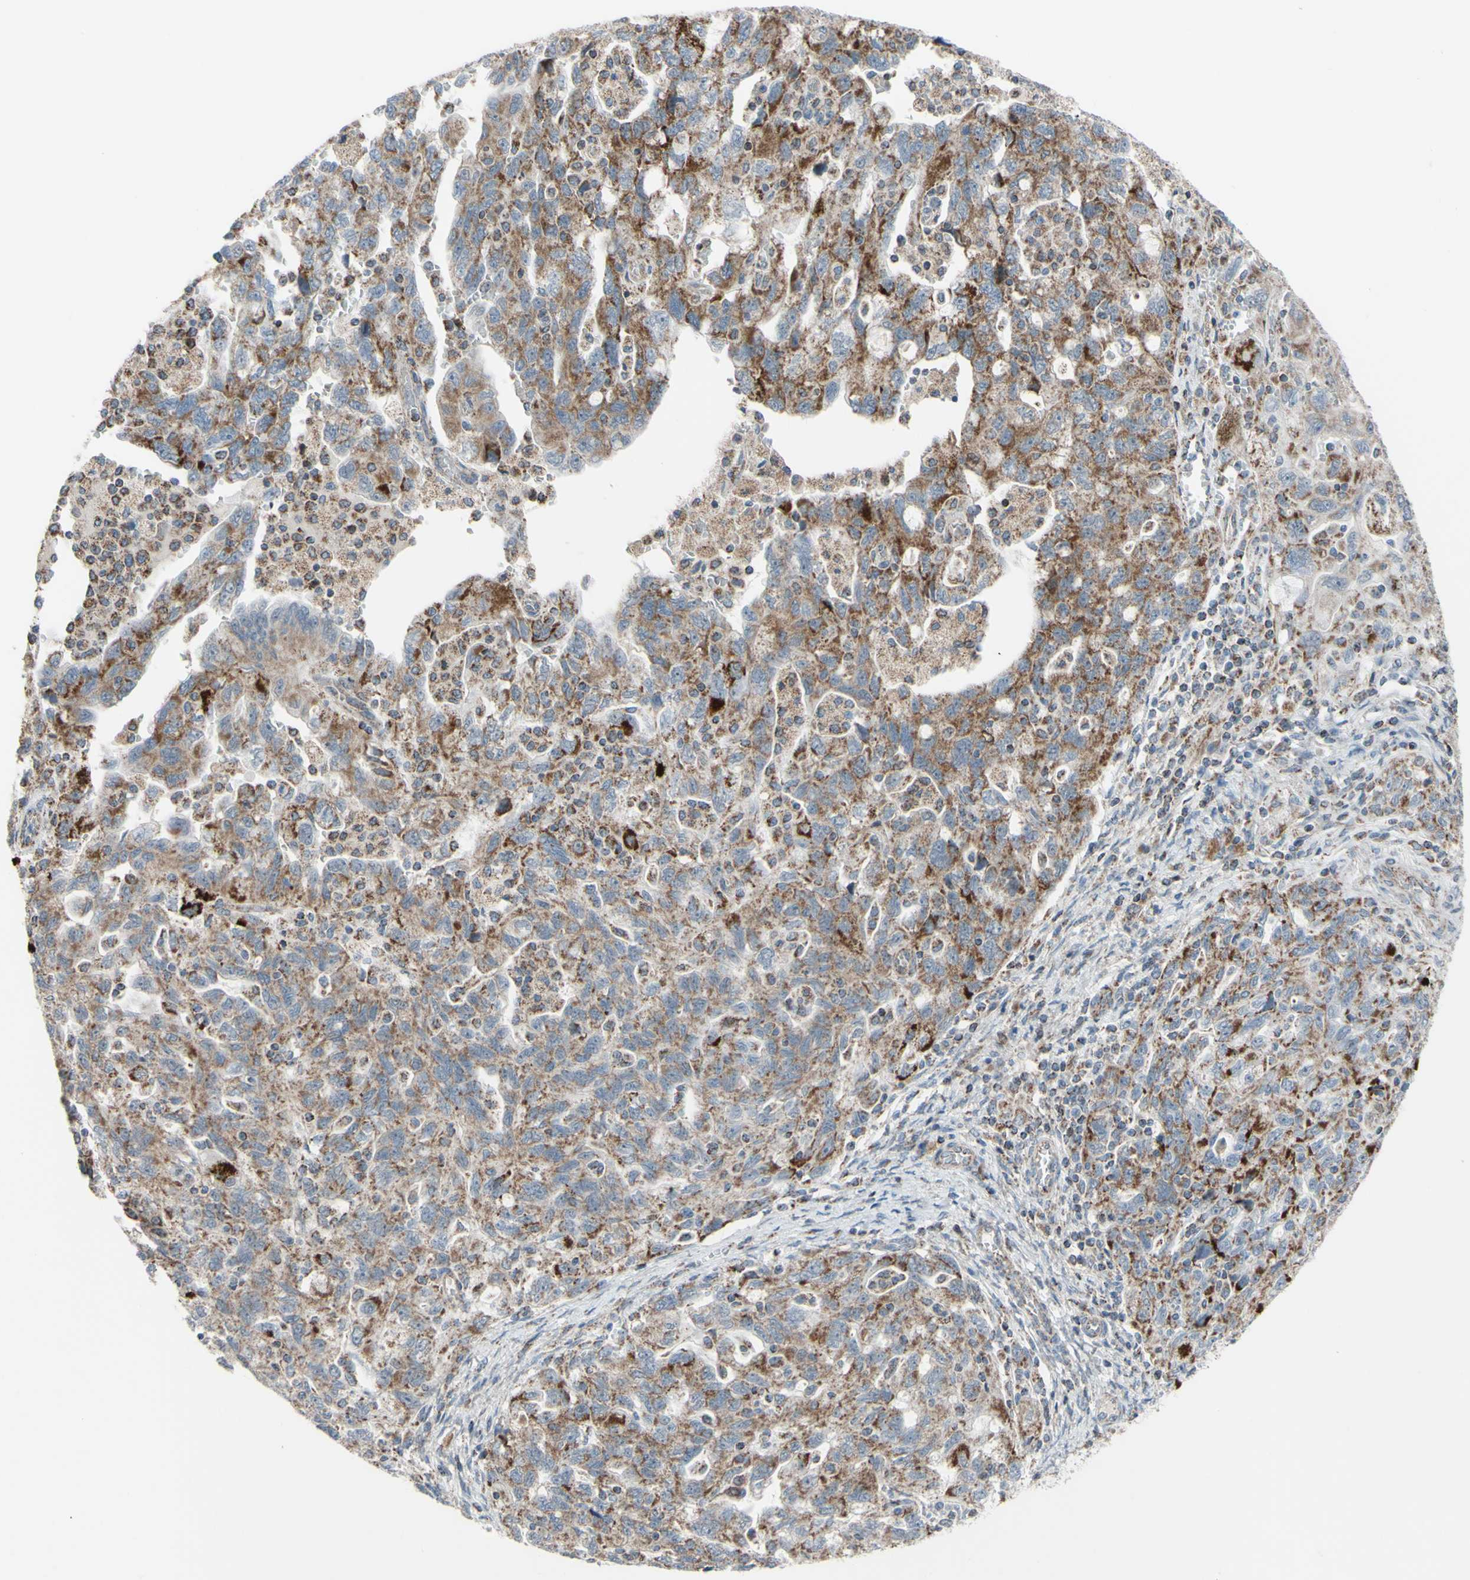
{"staining": {"intensity": "moderate", "quantity": "25%-75%", "location": "cytoplasmic/membranous"}, "tissue": "ovarian cancer", "cell_type": "Tumor cells", "image_type": "cancer", "snomed": [{"axis": "morphology", "description": "Carcinoma, NOS"}, {"axis": "morphology", "description": "Cystadenocarcinoma, serous, NOS"}, {"axis": "topography", "description": "Ovary"}], "caption": "The image shows immunohistochemical staining of carcinoma (ovarian). There is moderate cytoplasmic/membranous staining is identified in approximately 25%-75% of tumor cells.", "gene": "GLT8D1", "patient": {"sex": "female", "age": 69}}